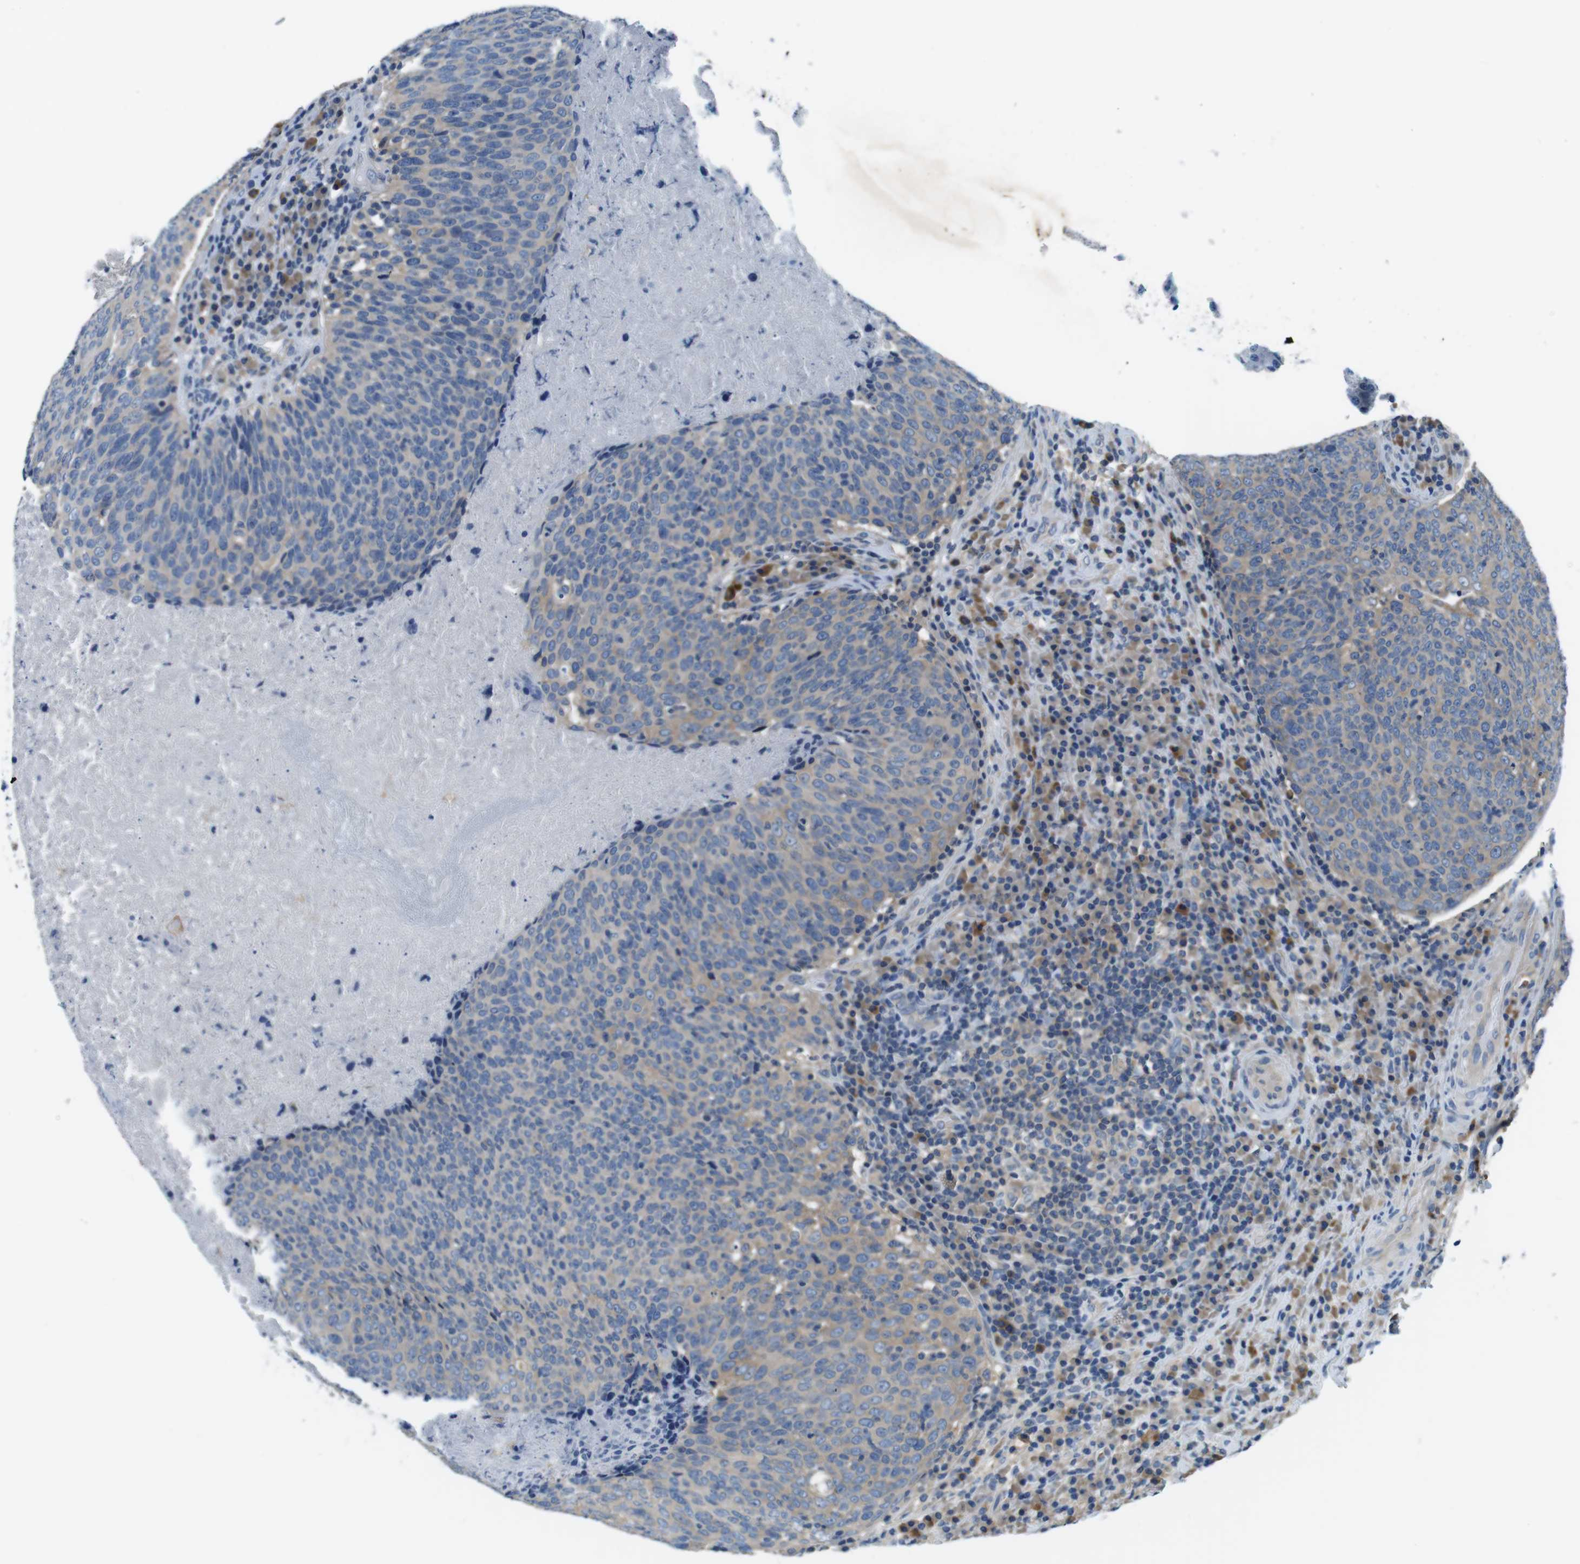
{"staining": {"intensity": "weak", "quantity": ">75%", "location": "cytoplasmic/membranous"}, "tissue": "head and neck cancer", "cell_type": "Tumor cells", "image_type": "cancer", "snomed": [{"axis": "morphology", "description": "Squamous cell carcinoma, NOS"}, {"axis": "morphology", "description": "Squamous cell carcinoma, metastatic, NOS"}, {"axis": "topography", "description": "Lymph node"}, {"axis": "topography", "description": "Head-Neck"}], "caption": "This photomicrograph displays immunohistochemistry staining of head and neck cancer (squamous cell carcinoma), with low weak cytoplasmic/membranous expression in approximately >75% of tumor cells.", "gene": "DENND4C", "patient": {"sex": "male", "age": 62}}